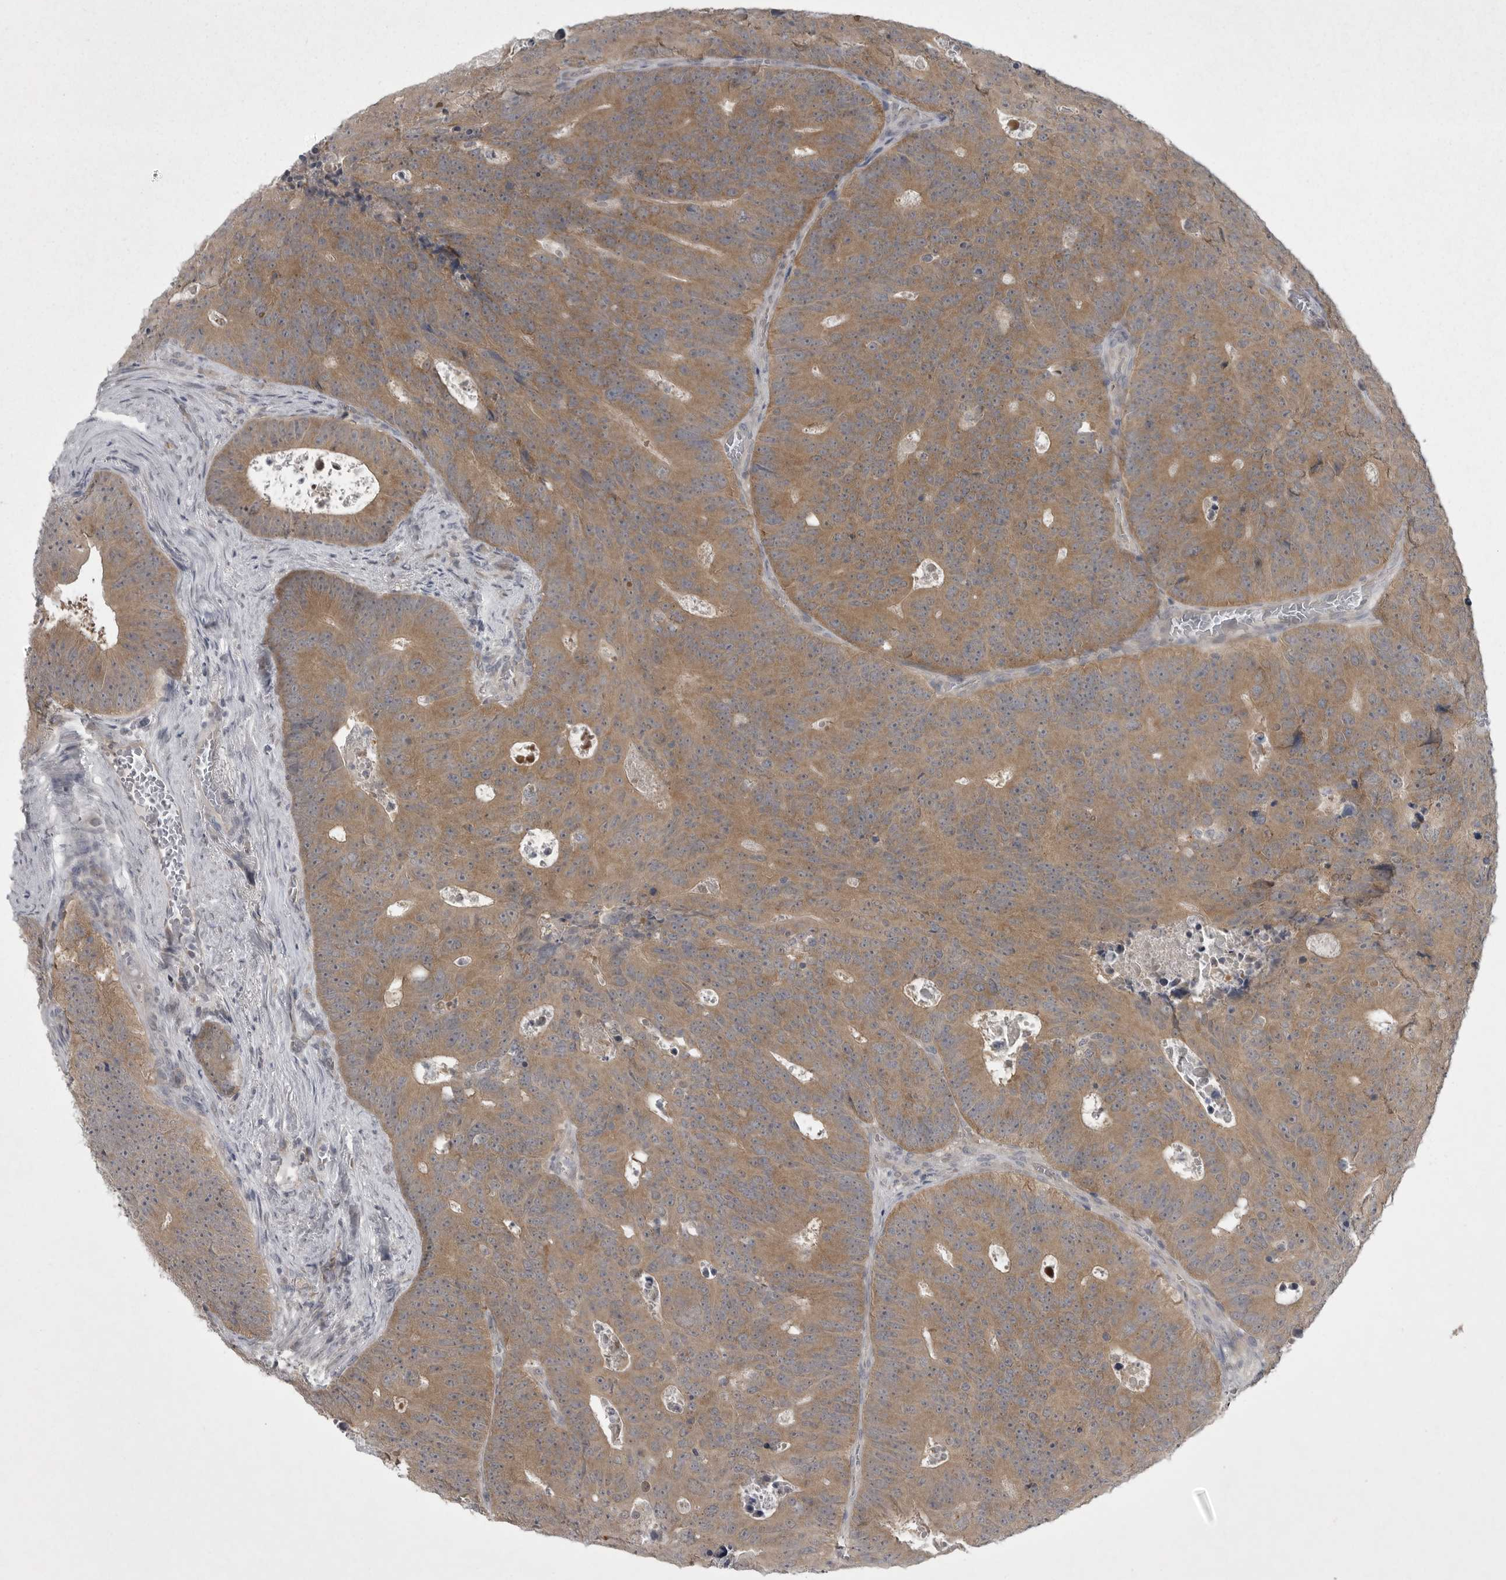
{"staining": {"intensity": "moderate", "quantity": ">75%", "location": "cytoplasmic/membranous"}, "tissue": "colorectal cancer", "cell_type": "Tumor cells", "image_type": "cancer", "snomed": [{"axis": "morphology", "description": "Adenocarcinoma, NOS"}, {"axis": "topography", "description": "Colon"}], "caption": "Tumor cells display medium levels of moderate cytoplasmic/membranous staining in approximately >75% of cells in adenocarcinoma (colorectal). The staining was performed using DAB to visualize the protein expression in brown, while the nuclei were stained in blue with hematoxylin (Magnification: 20x).", "gene": "PHF13", "patient": {"sex": "male", "age": 87}}